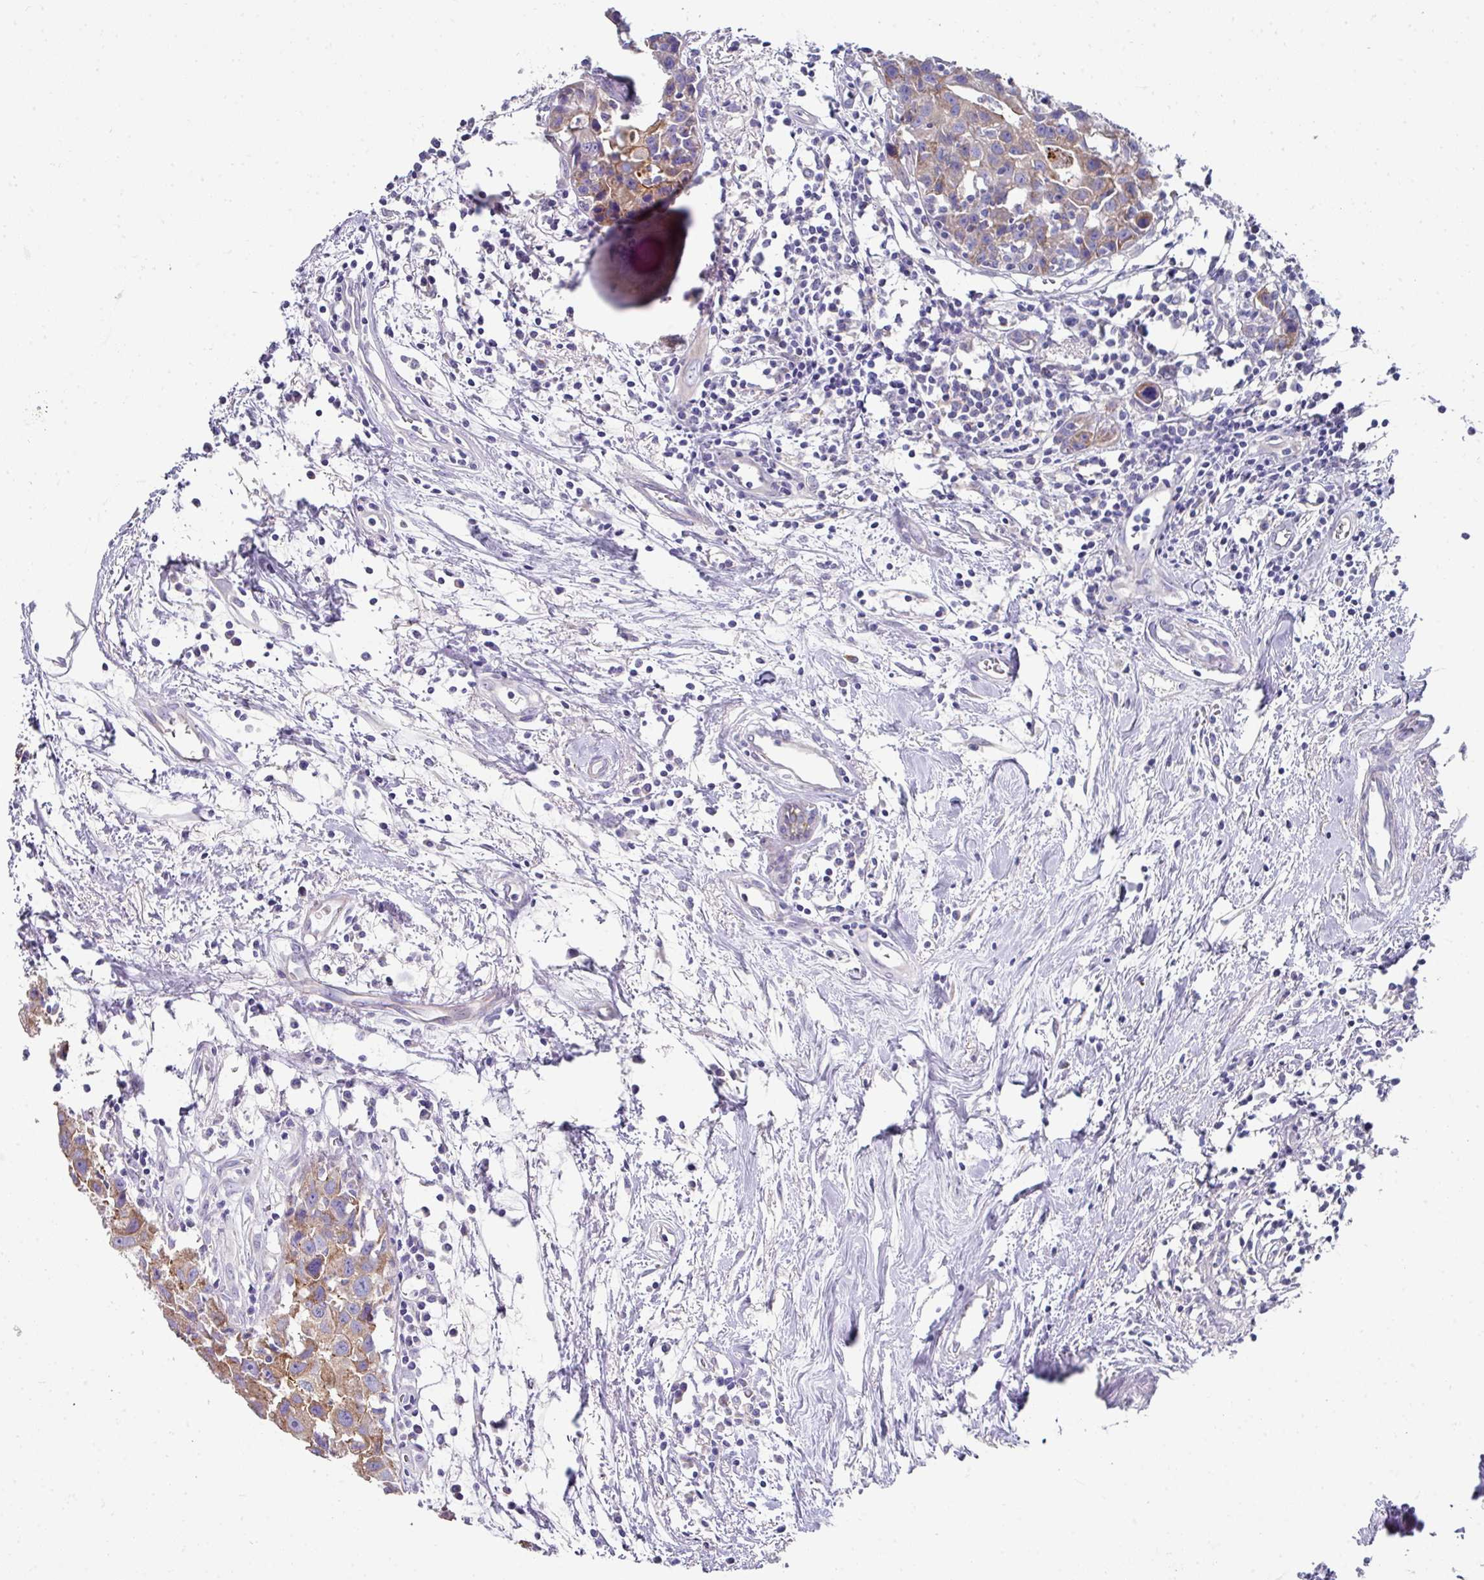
{"staining": {"intensity": "weak", "quantity": ">75%", "location": "cytoplasmic/membranous"}, "tissue": "breast cancer", "cell_type": "Tumor cells", "image_type": "cancer", "snomed": [{"axis": "morphology", "description": "Carcinoma, NOS"}, {"axis": "topography", "description": "Breast"}], "caption": "Breast carcinoma stained for a protein displays weak cytoplasmic/membranous positivity in tumor cells.", "gene": "CLDN1", "patient": {"sex": "female", "age": 60}}